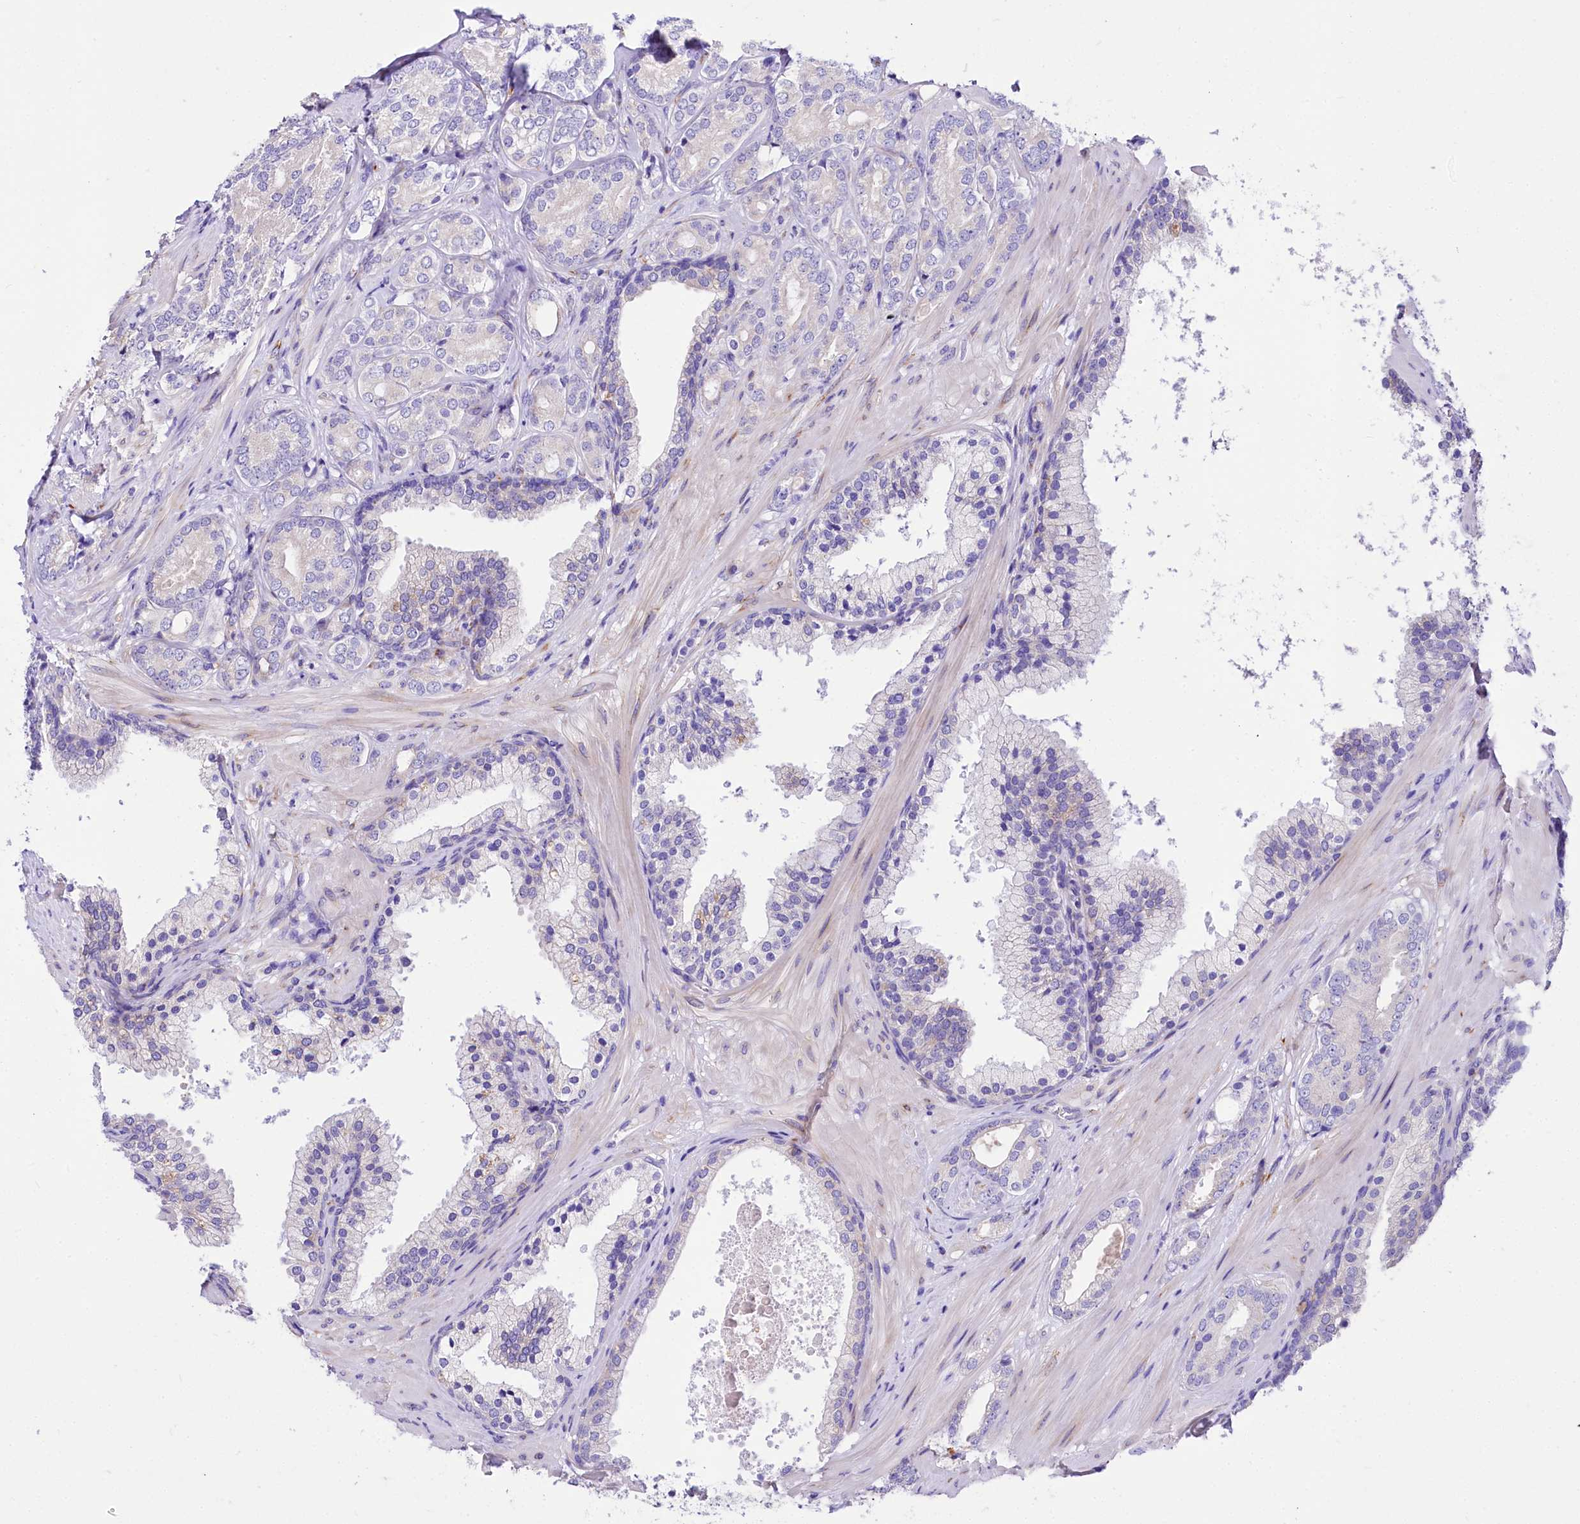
{"staining": {"intensity": "negative", "quantity": "none", "location": "none"}, "tissue": "prostate cancer", "cell_type": "Tumor cells", "image_type": "cancer", "snomed": [{"axis": "morphology", "description": "Adenocarcinoma, High grade"}, {"axis": "topography", "description": "Prostate"}], "caption": "An image of adenocarcinoma (high-grade) (prostate) stained for a protein exhibits no brown staining in tumor cells.", "gene": "A2ML1", "patient": {"sex": "male", "age": 60}}